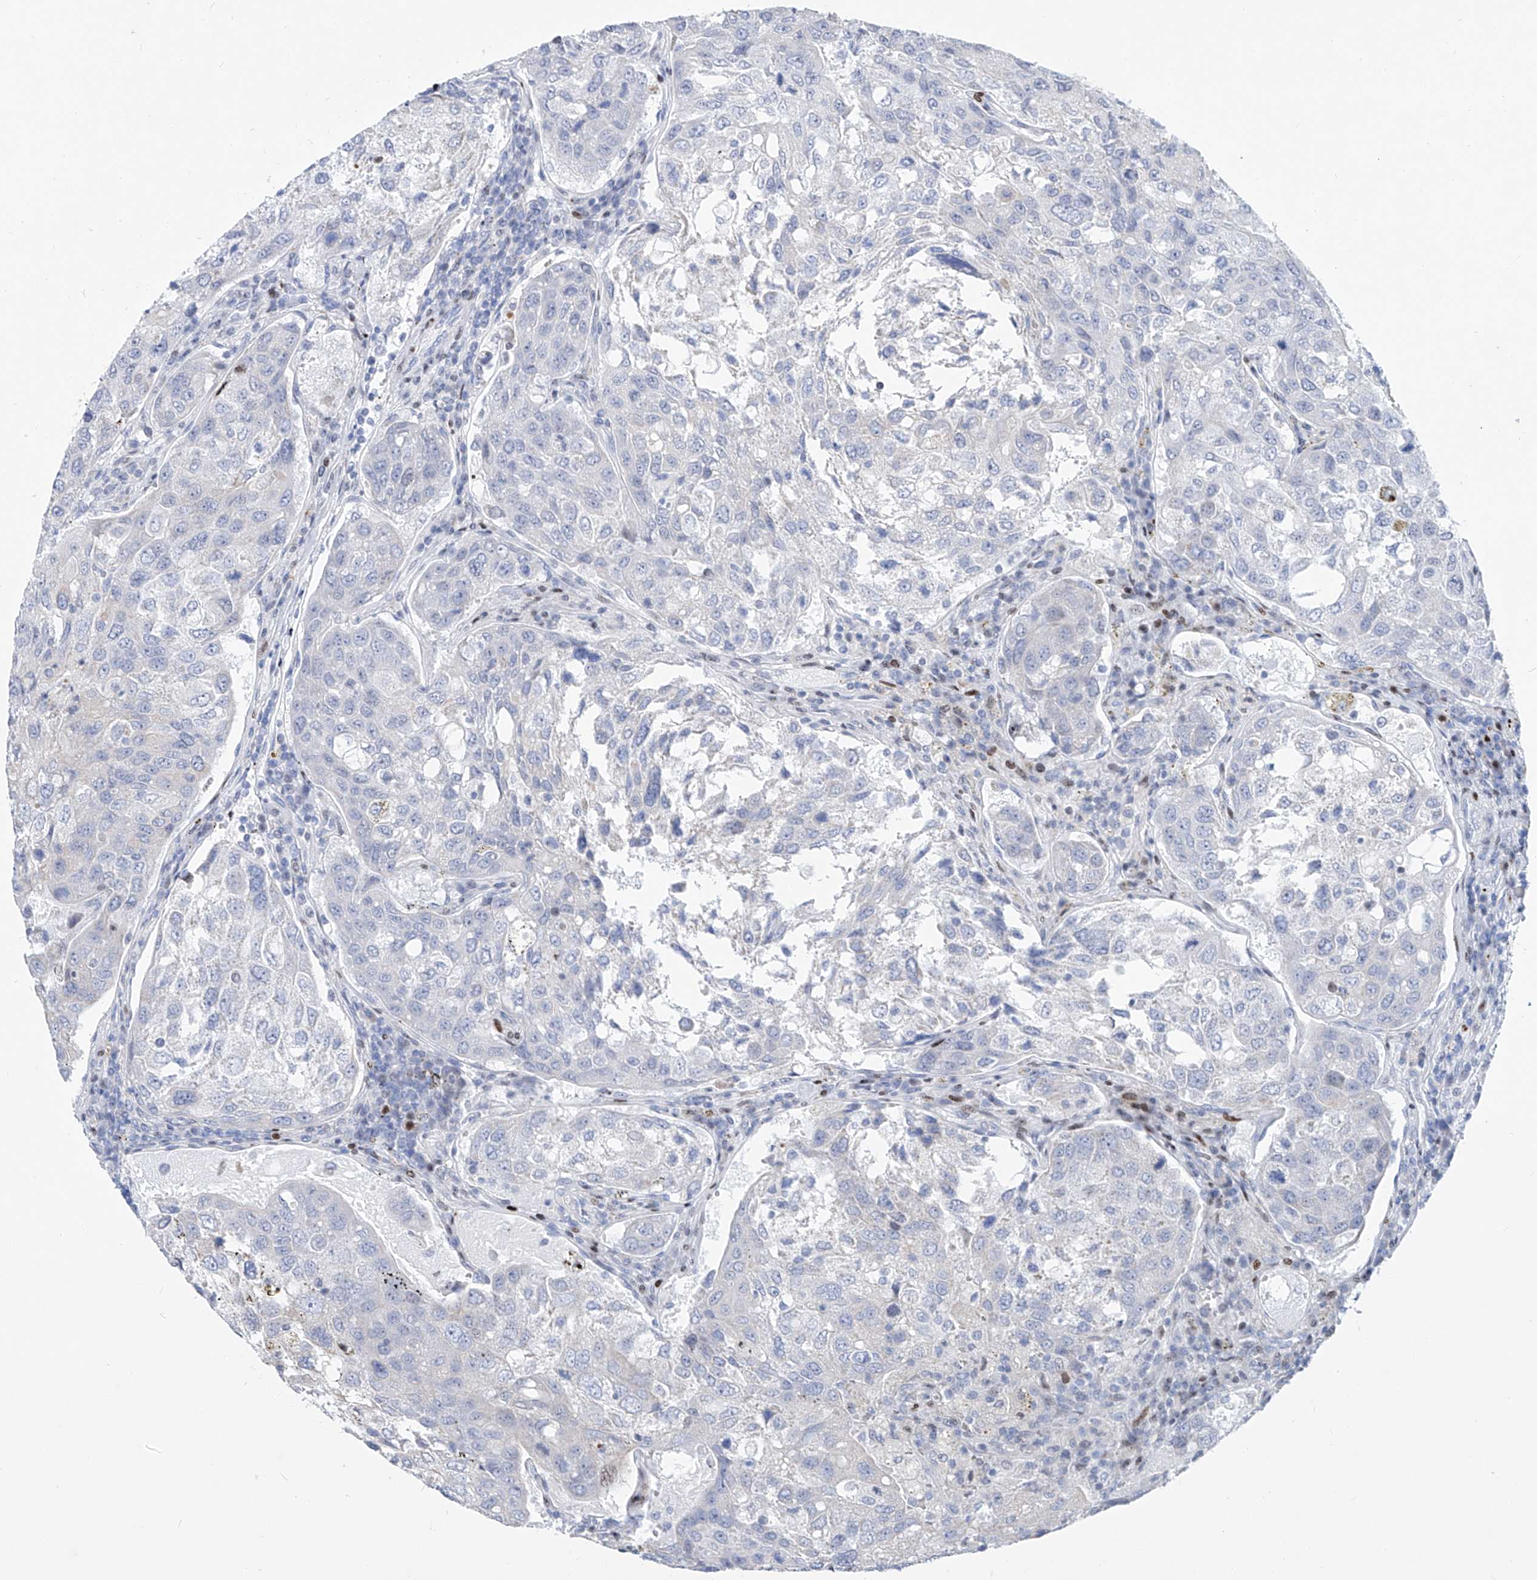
{"staining": {"intensity": "negative", "quantity": "none", "location": "none"}, "tissue": "urothelial cancer", "cell_type": "Tumor cells", "image_type": "cancer", "snomed": [{"axis": "morphology", "description": "Urothelial carcinoma, High grade"}, {"axis": "topography", "description": "Lymph node"}, {"axis": "topography", "description": "Urinary bladder"}], "caption": "The photomicrograph exhibits no significant expression in tumor cells of urothelial carcinoma (high-grade).", "gene": "FRS3", "patient": {"sex": "male", "age": 51}}